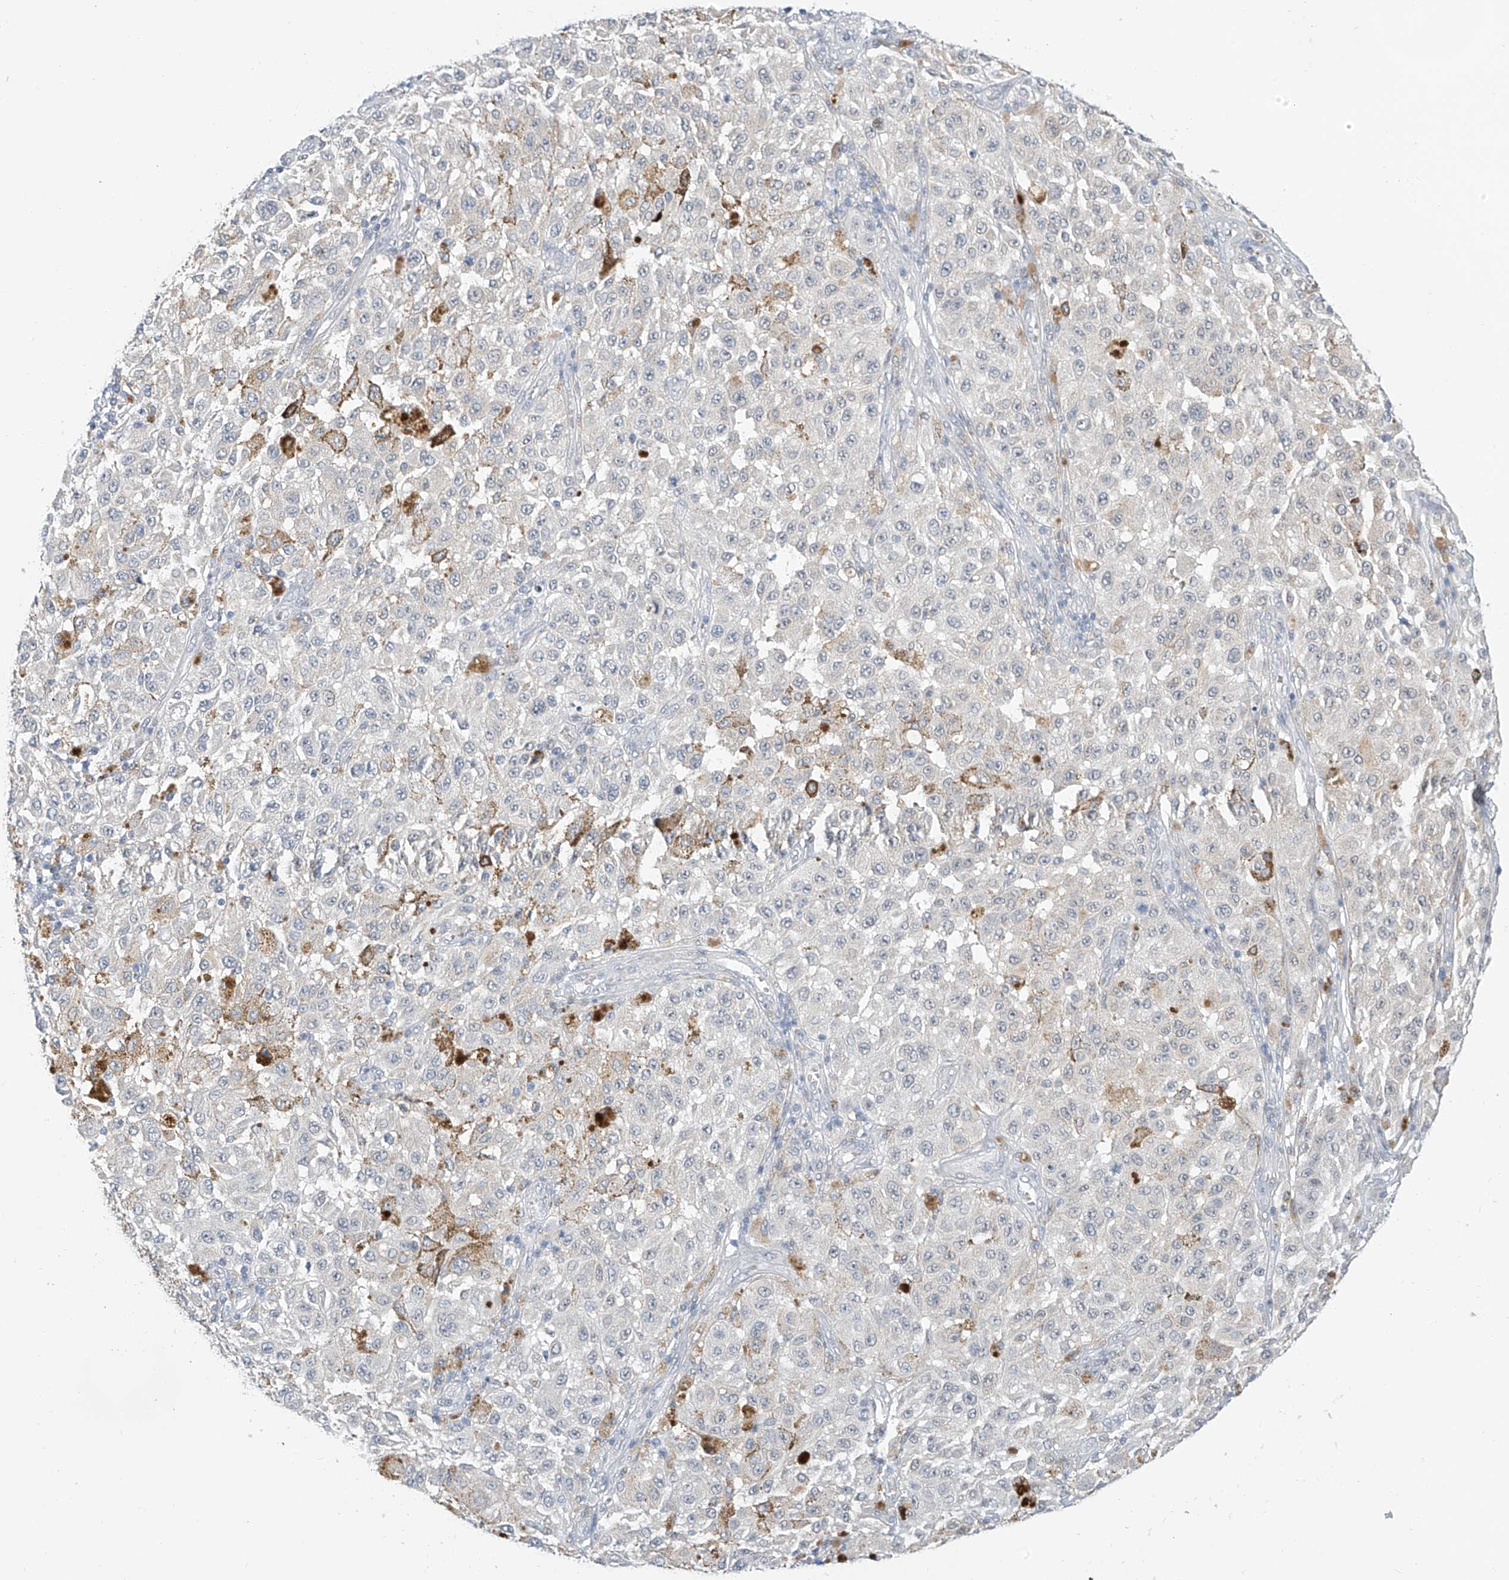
{"staining": {"intensity": "negative", "quantity": "none", "location": "none"}, "tissue": "melanoma", "cell_type": "Tumor cells", "image_type": "cancer", "snomed": [{"axis": "morphology", "description": "Malignant melanoma, NOS"}, {"axis": "topography", "description": "Skin"}], "caption": "There is no significant staining in tumor cells of melanoma. Nuclei are stained in blue.", "gene": "APLF", "patient": {"sex": "female", "age": 64}}